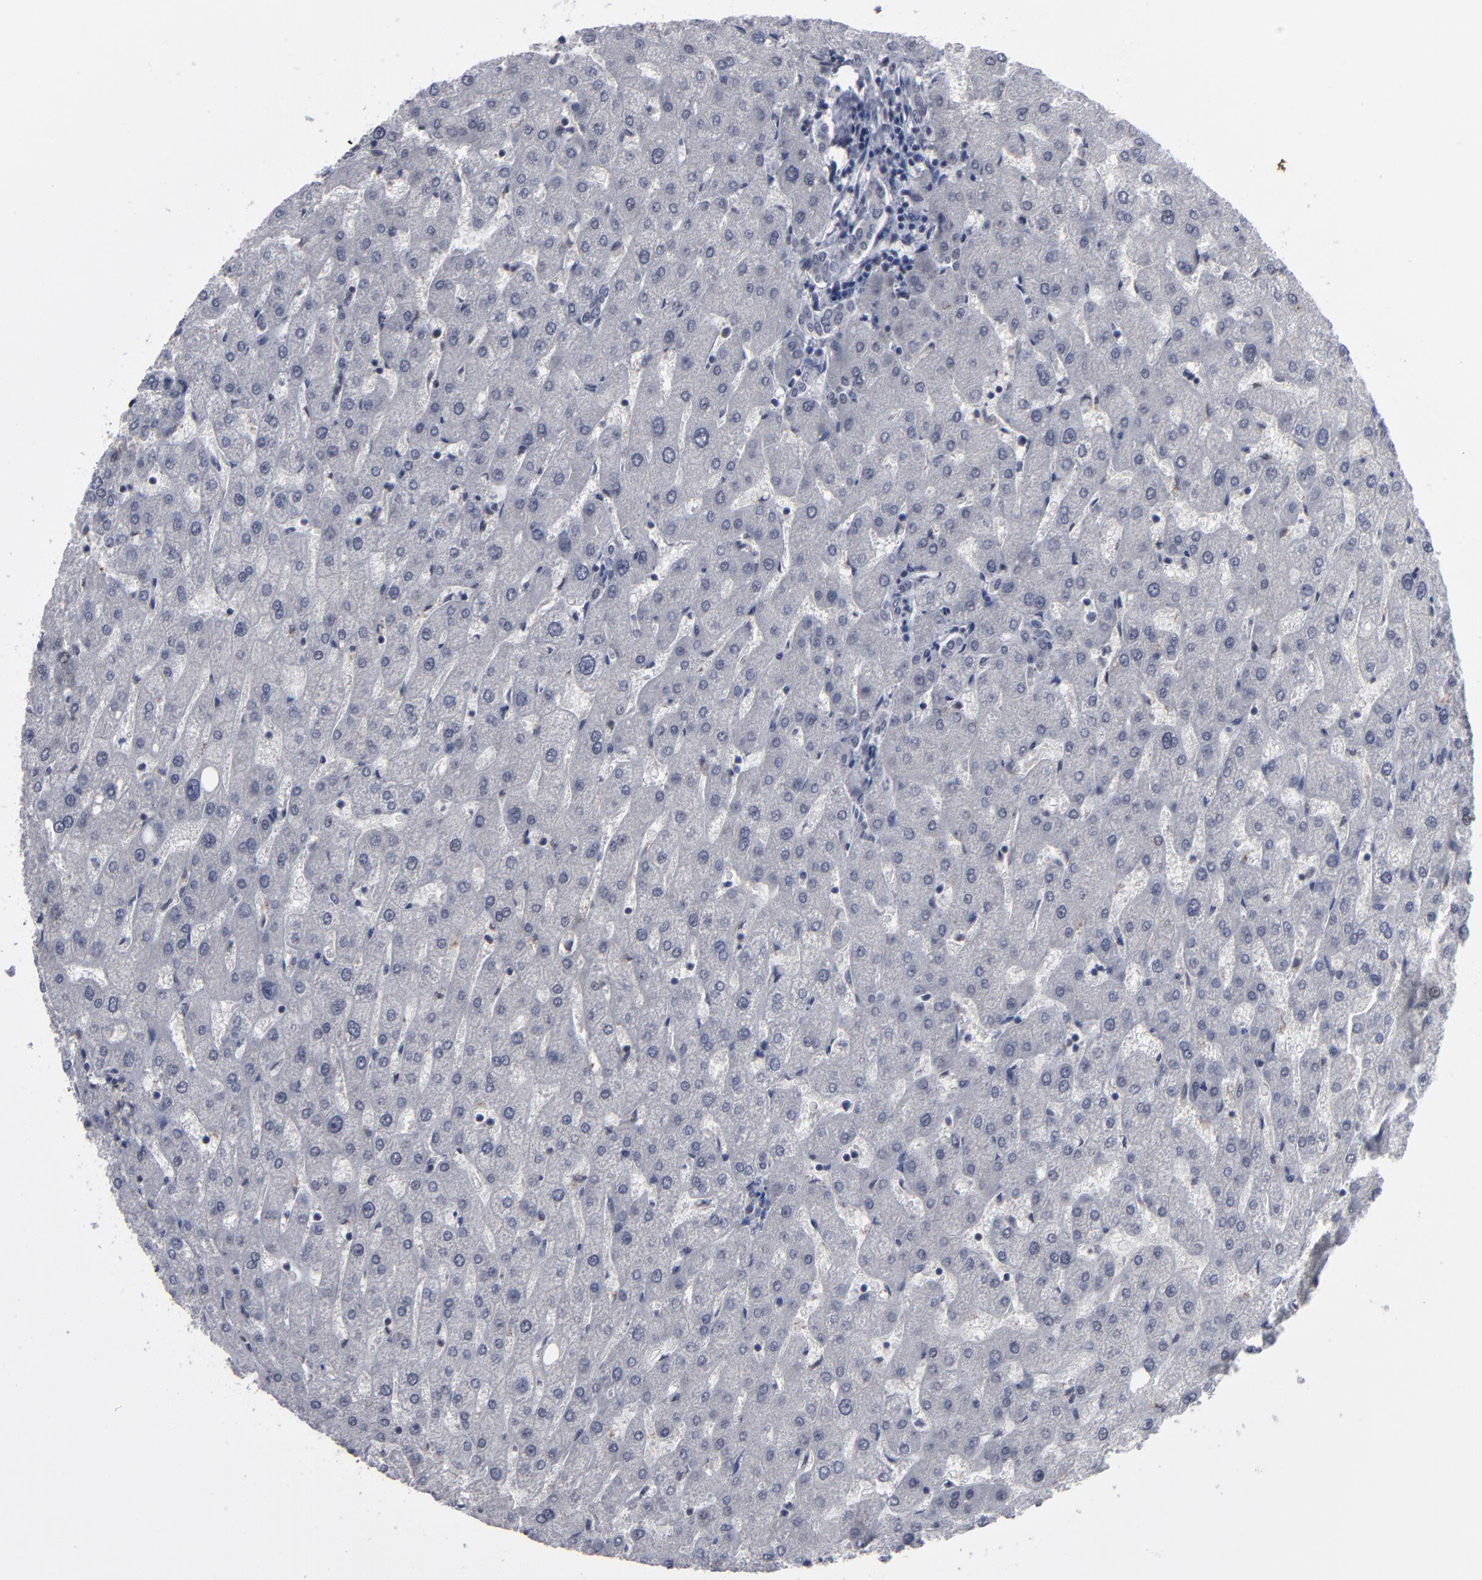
{"staining": {"intensity": "negative", "quantity": "none", "location": "none"}, "tissue": "liver", "cell_type": "Cholangiocytes", "image_type": "normal", "snomed": [{"axis": "morphology", "description": "Normal tissue, NOS"}, {"axis": "topography", "description": "Liver"}], "caption": "Cholangiocytes show no significant staining in normal liver. (DAB (3,3'-diaminobenzidine) IHC visualized using brightfield microscopy, high magnification).", "gene": "SSRP1", "patient": {"sex": "male", "age": 67}}